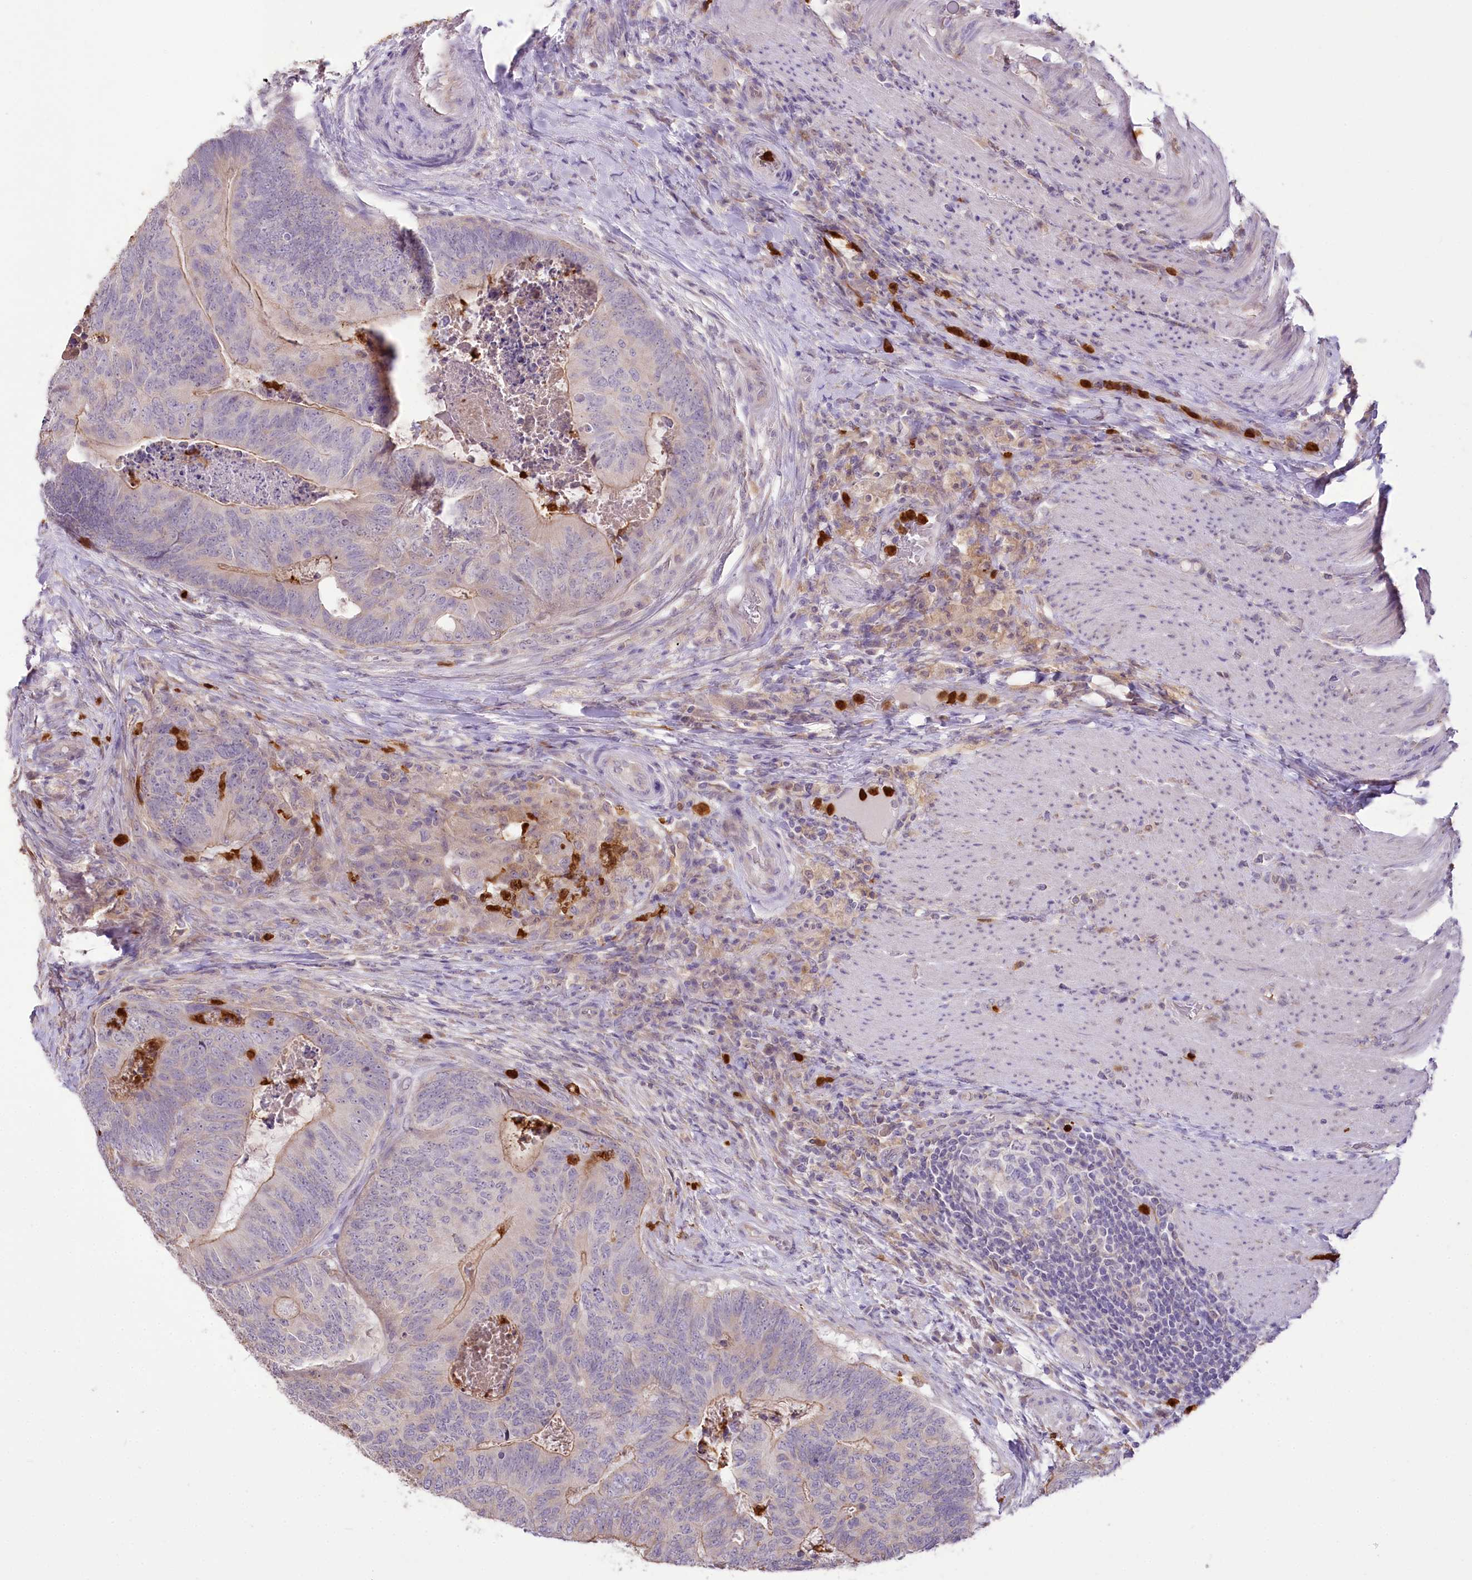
{"staining": {"intensity": "negative", "quantity": "none", "location": "none"}, "tissue": "colorectal cancer", "cell_type": "Tumor cells", "image_type": "cancer", "snomed": [{"axis": "morphology", "description": "Adenocarcinoma, NOS"}, {"axis": "topography", "description": "Colon"}], "caption": "DAB (3,3'-diaminobenzidine) immunohistochemical staining of human adenocarcinoma (colorectal) exhibits no significant staining in tumor cells. (DAB immunohistochemistry visualized using brightfield microscopy, high magnification).", "gene": "DPYD", "patient": {"sex": "female", "age": 67}}